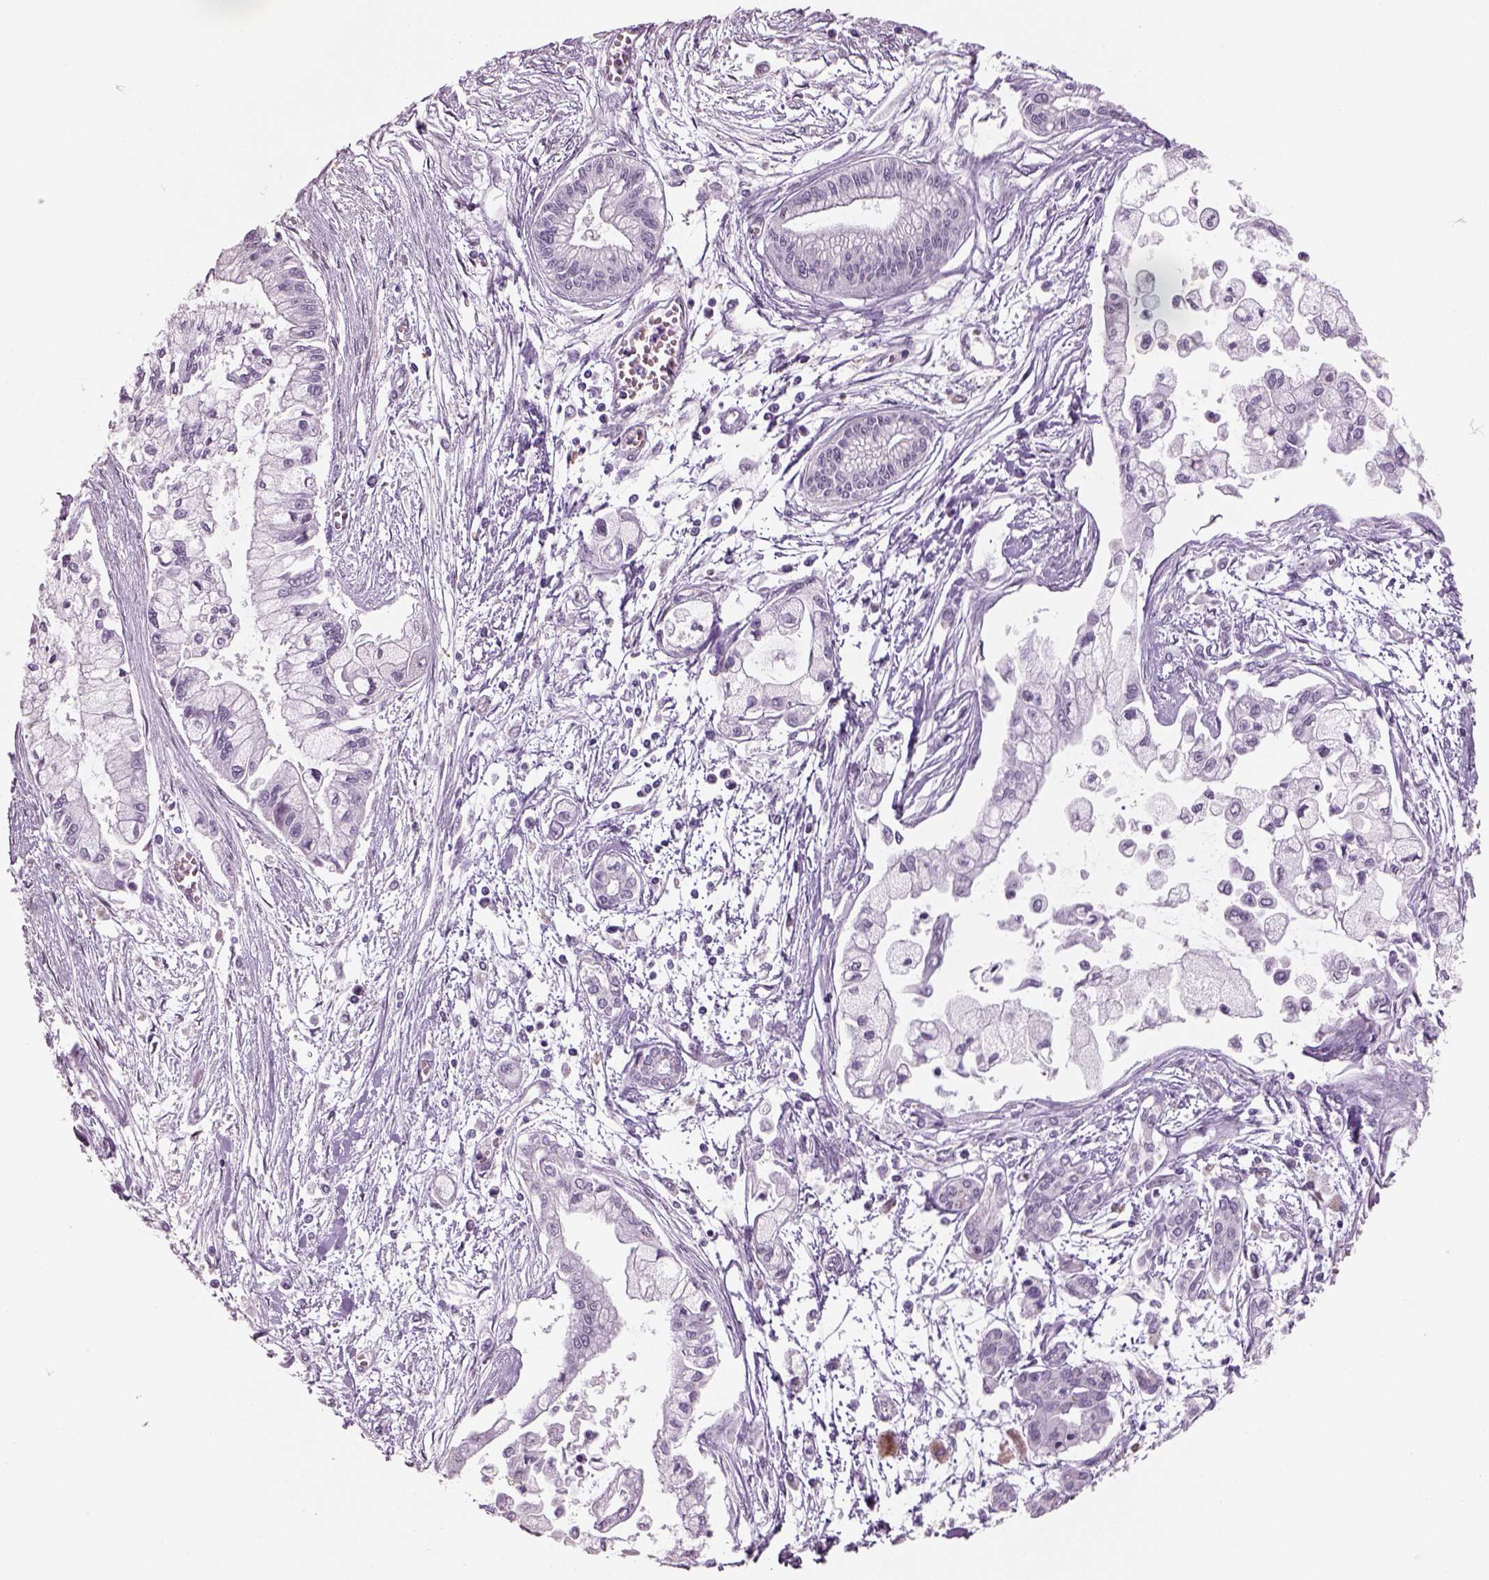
{"staining": {"intensity": "negative", "quantity": "none", "location": "none"}, "tissue": "pancreatic cancer", "cell_type": "Tumor cells", "image_type": "cancer", "snomed": [{"axis": "morphology", "description": "Adenocarcinoma, NOS"}, {"axis": "topography", "description": "Pancreas"}], "caption": "Pancreatic adenocarcinoma was stained to show a protein in brown. There is no significant staining in tumor cells.", "gene": "NAT8", "patient": {"sex": "male", "age": 54}}